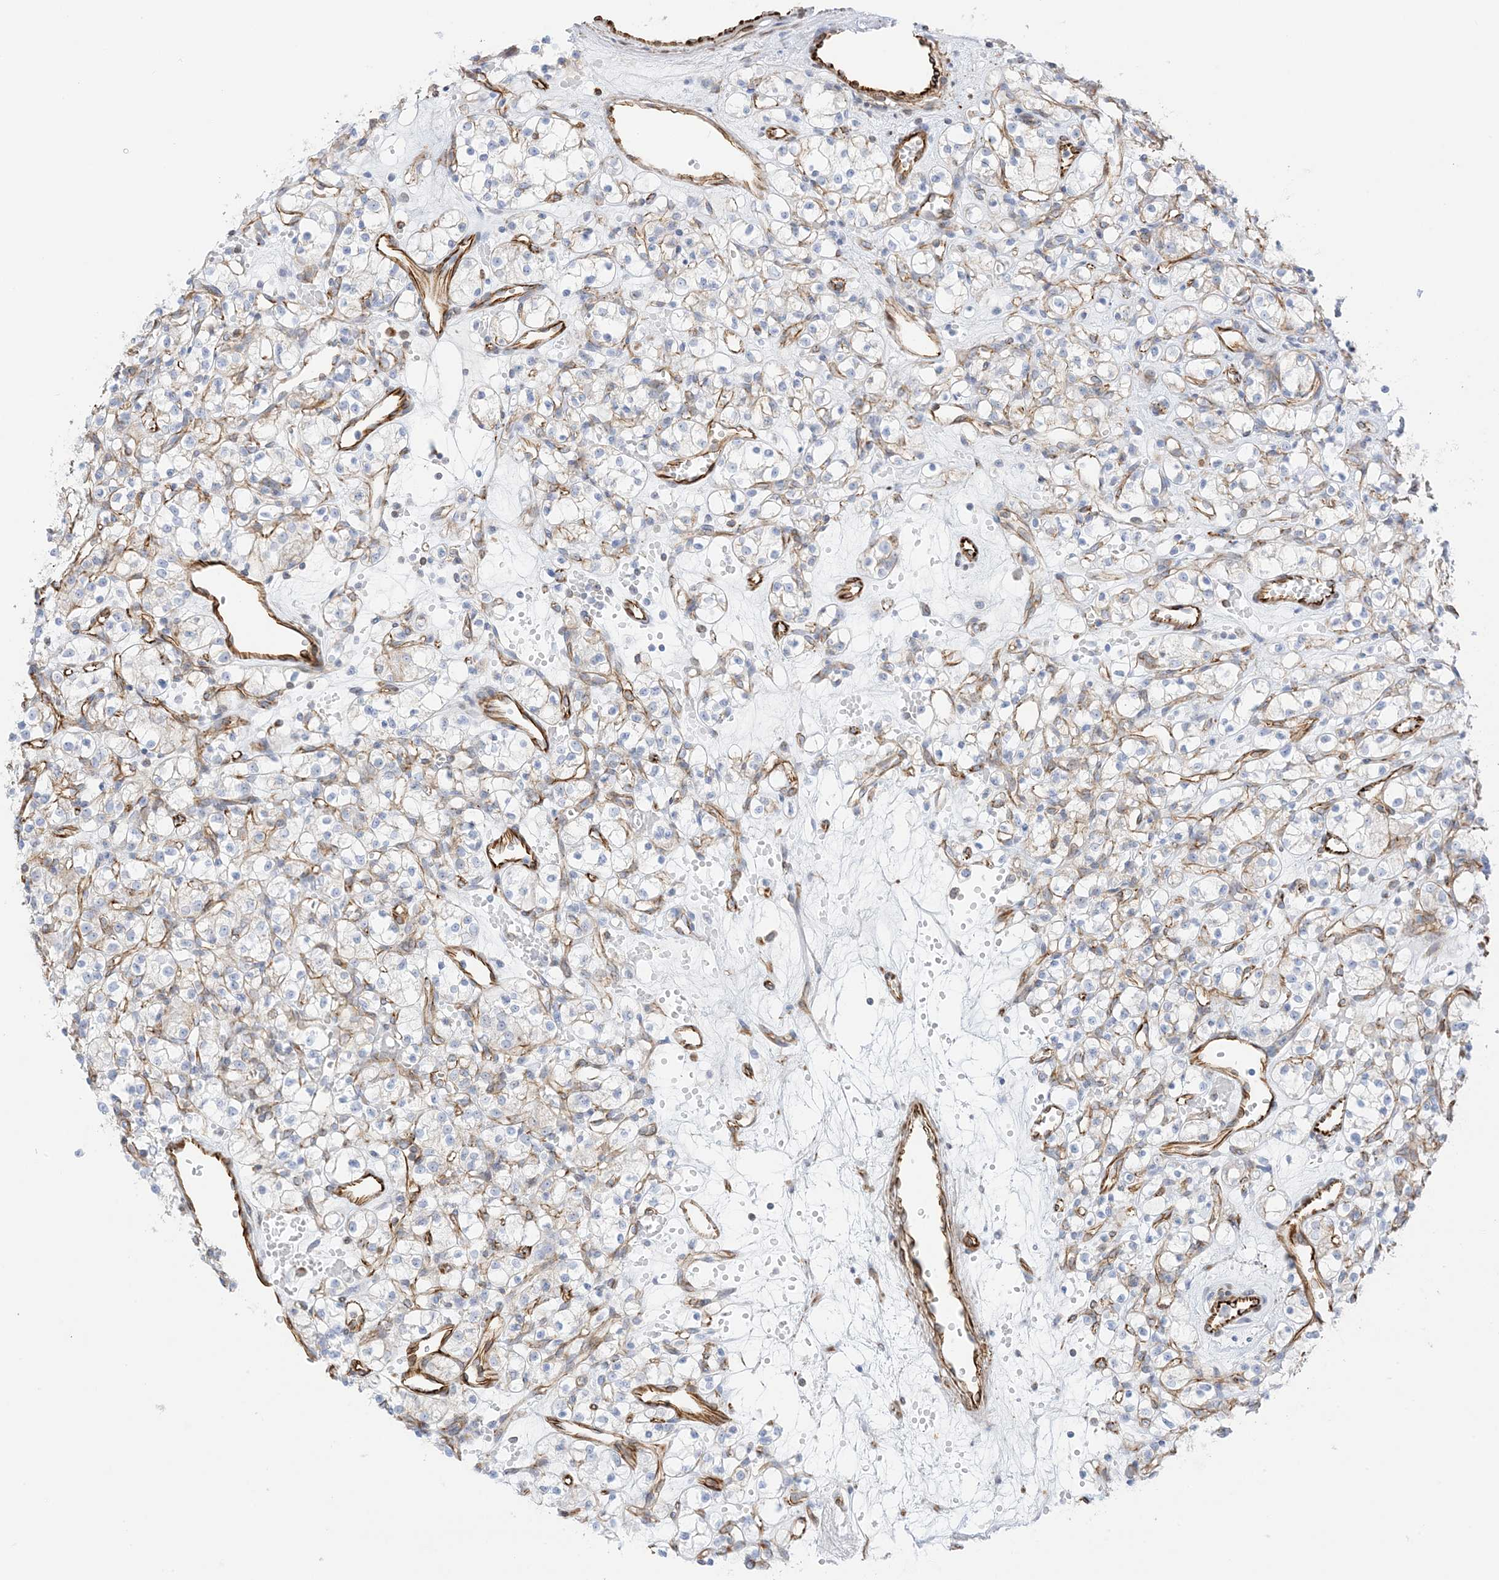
{"staining": {"intensity": "negative", "quantity": "none", "location": "none"}, "tissue": "renal cancer", "cell_type": "Tumor cells", "image_type": "cancer", "snomed": [{"axis": "morphology", "description": "Adenocarcinoma, NOS"}, {"axis": "topography", "description": "Kidney"}], "caption": "An immunohistochemistry (IHC) photomicrograph of renal cancer (adenocarcinoma) is shown. There is no staining in tumor cells of renal cancer (adenocarcinoma).", "gene": "PID1", "patient": {"sex": "female", "age": 59}}